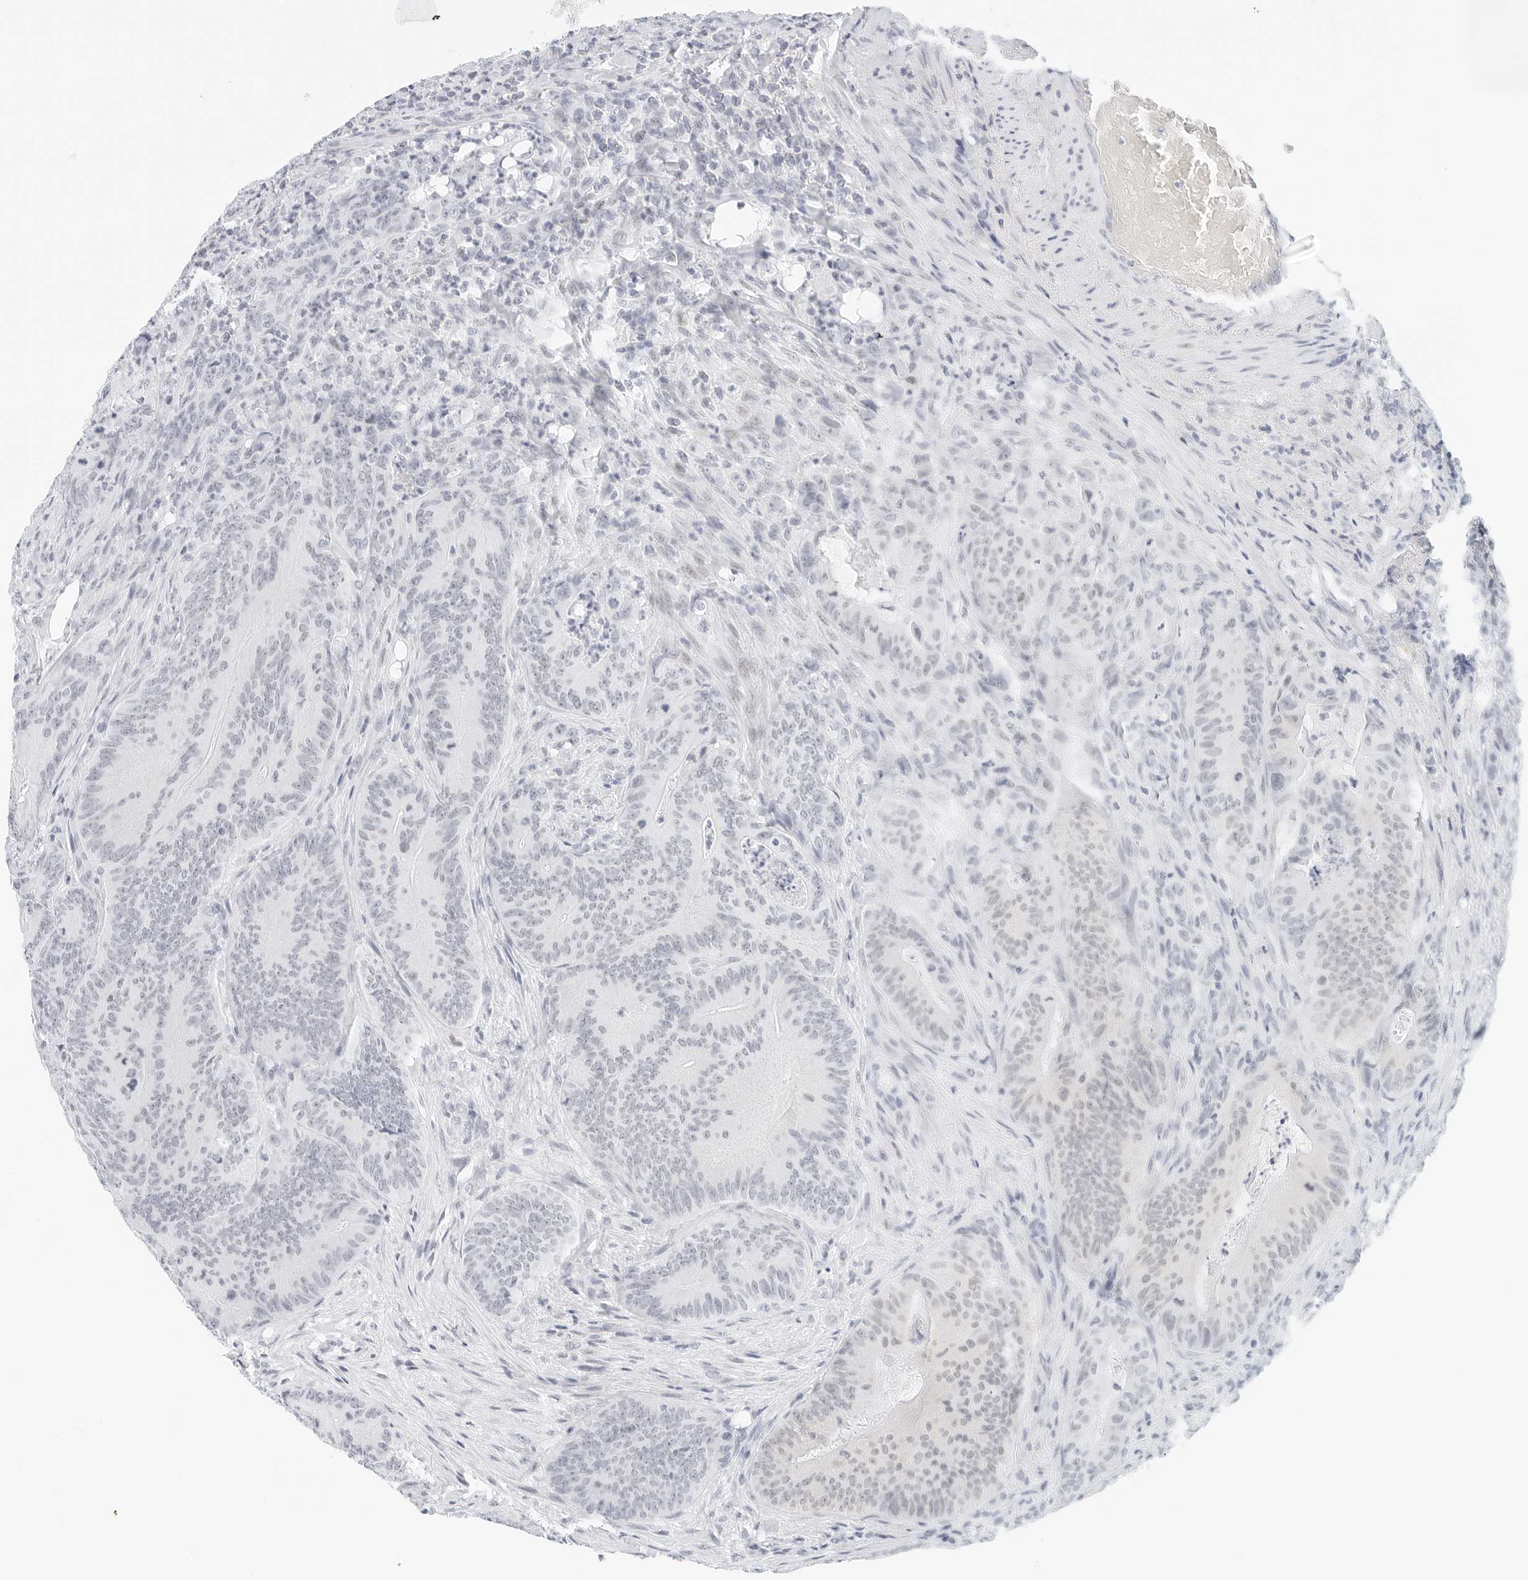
{"staining": {"intensity": "negative", "quantity": "none", "location": "none"}, "tissue": "colorectal cancer", "cell_type": "Tumor cells", "image_type": "cancer", "snomed": [{"axis": "morphology", "description": "Normal tissue, NOS"}, {"axis": "topography", "description": "Colon"}], "caption": "Tumor cells show no significant protein positivity in colorectal cancer.", "gene": "CD22", "patient": {"sex": "female", "age": 82}}